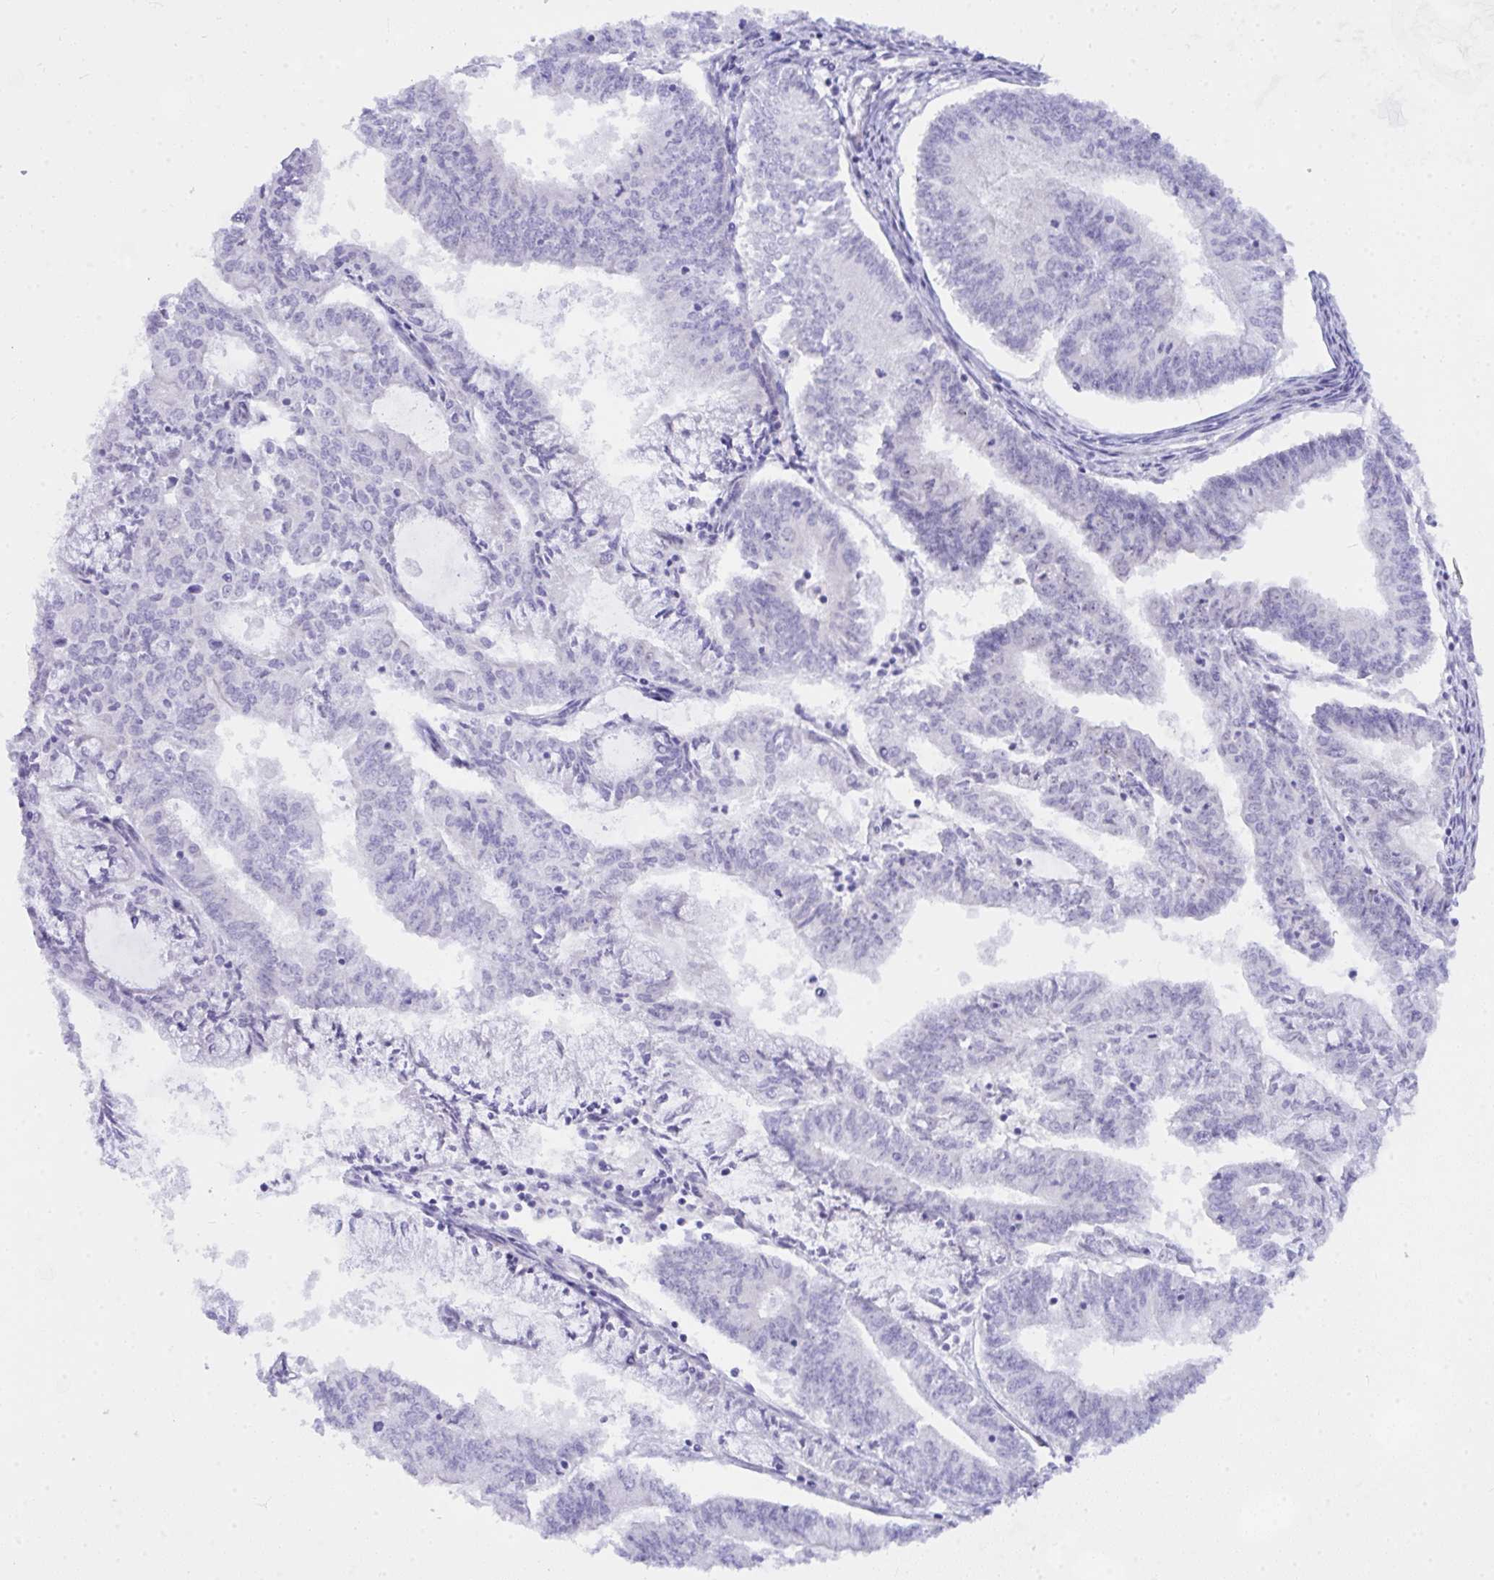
{"staining": {"intensity": "negative", "quantity": "none", "location": "none"}, "tissue": "ovarian cancer", "cell_type": "Tumor cells", "image_type": "cancer", "snomed": [{"axis": "morphology", "description": "Carcinoma, endometroid"}, {"axis": "topography", "description": "Ovary"}], "caption": "Immunohistochemical staining of endometroid carcinoma (ovarian) shows no significant expression in tumor cells.", "gene": "NFXL1", "patient": {"sex": "female", "age": 70}}